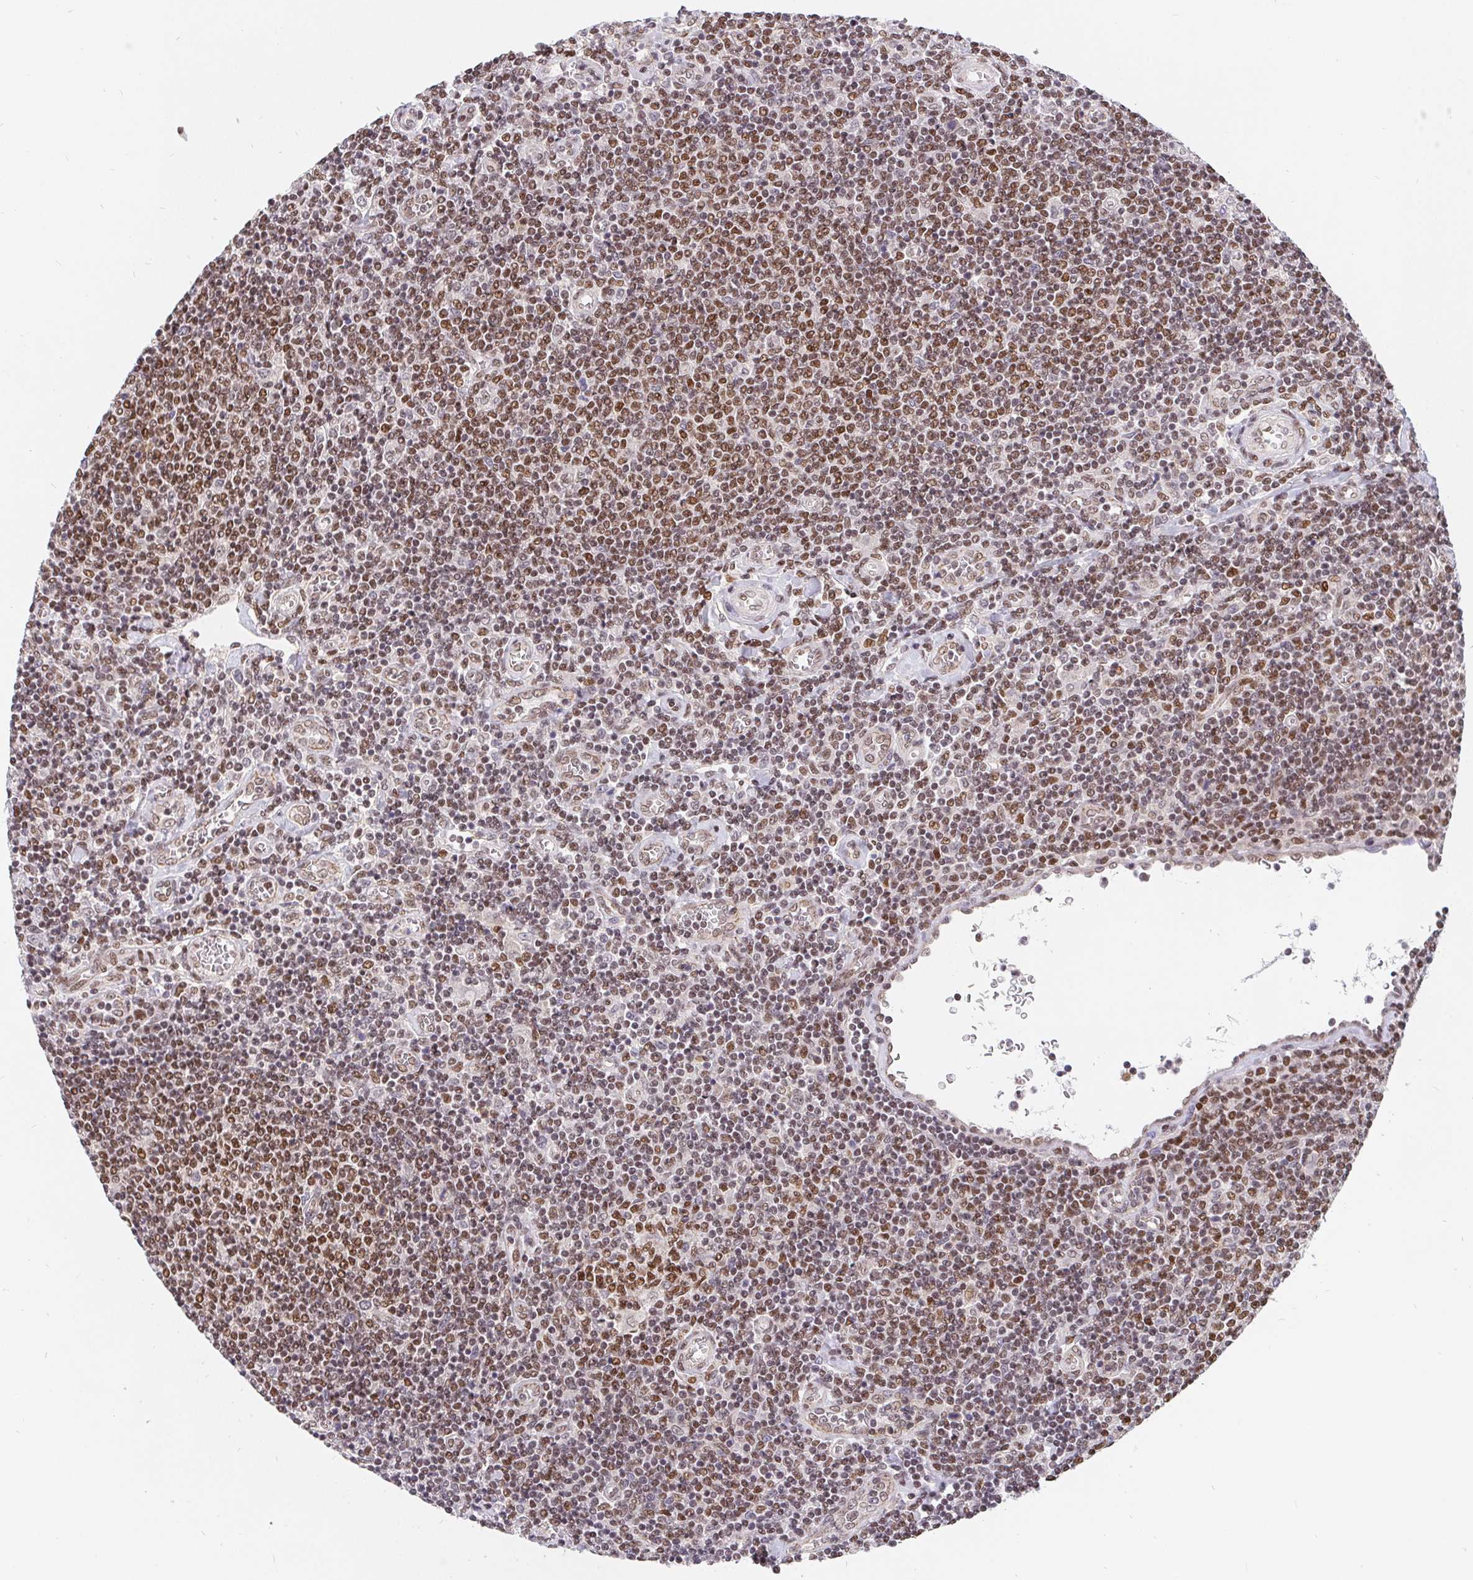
{"staining": {"intensity": "moderate", "quantity": "25%-75%", "location": "nuclear"}, "tissue": "lymphoma", "cell_type": "Tumor cells", "image_type": "cancer", "snomed": [{"axis": "morphology", "description": "Malignant lymphoma, non-Hodgkin's type, Low grade"}, {"axis": "topography", "description": "Lymph node"}], "caption": "There is medium levels of moderate nuclear expression in tumor cells of low-grade malignant lymphoma, non-Hodgkin's type, as demonstrated by immunohistochemical staining (brown color).", "gene": "POU2F1", "patient": {"sex": "male", "age": 52}}